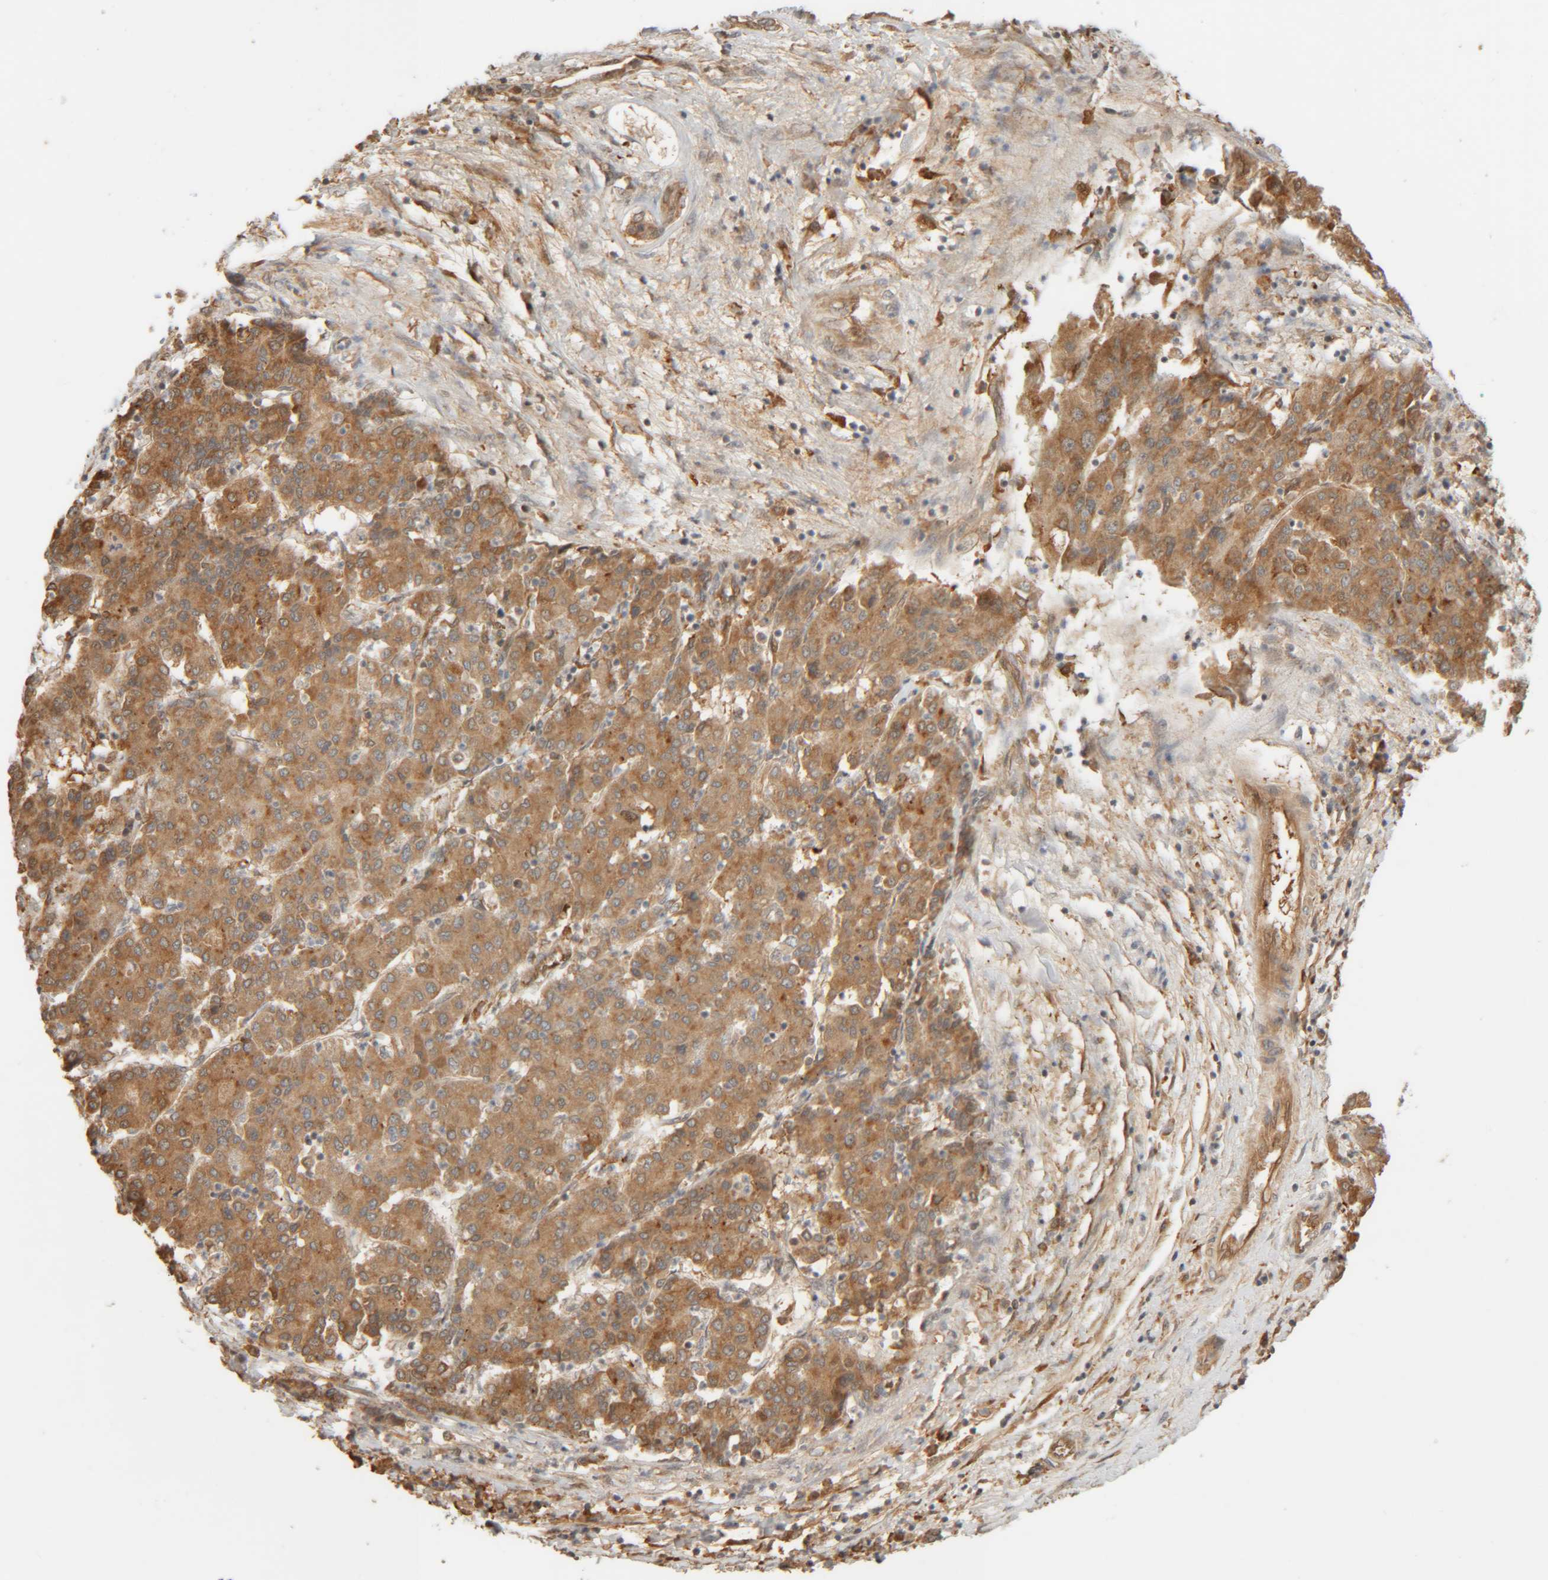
{"staining": {"intensity": "moderate", "quantity": ">75%", "location": "cytoplasmic/membranous"}, "tissue": "liver cancer", "cell_type": "Tumor cells", "image_type": "cancer", "snomed": [{"axis": "morphology", "description": "Carcinoma, Hepatocellular, NOS"}, {"axis": "topography", "description": "Liver"}], "caption": "Immunohistochemical staining of human hepatocellular carcinoma (liver) exhibits medium levels of moderate cytoplasmic/membranous staining in approximately >75% of tumor cells.", "gene": "TMEM192", "patient": {"sex": "male", "age": 65}}